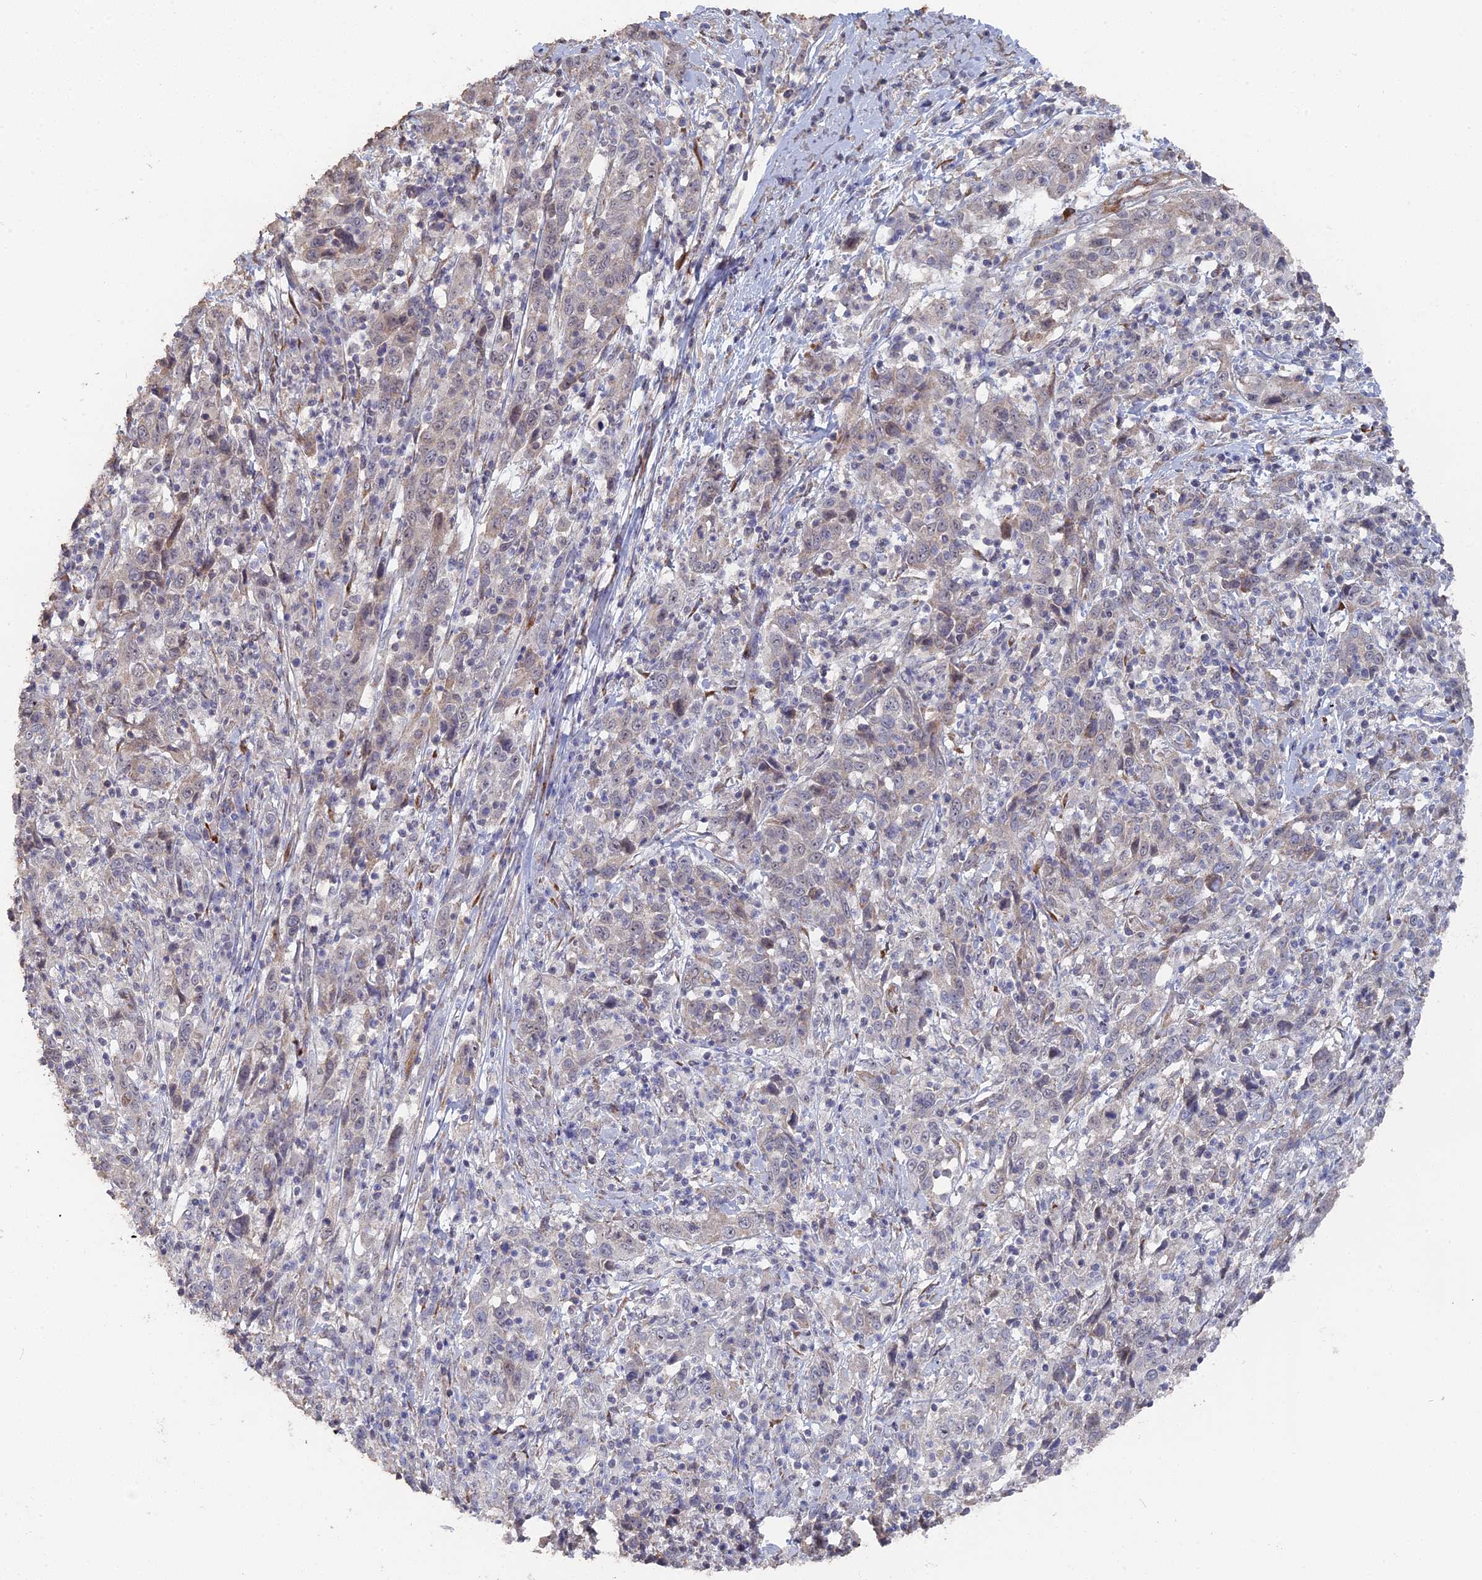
{"staining": {"intensity": "negative", "quantity": "none", "location": "none"}, "tissue": "cervical cancer", "cell_type": "Tumor cells", "image_type": "cancer", "snomed": [{"axis": "morphology", "description": "Squamous cell carcinoma, NOS"}, {"axis": "topography", "description": "Cervix"}], "caption": "Tumor cells are negative for protein expression in human cervical cancer.", "gene": "SEMG2", "patient": {"sex": "female", "age": 46}}